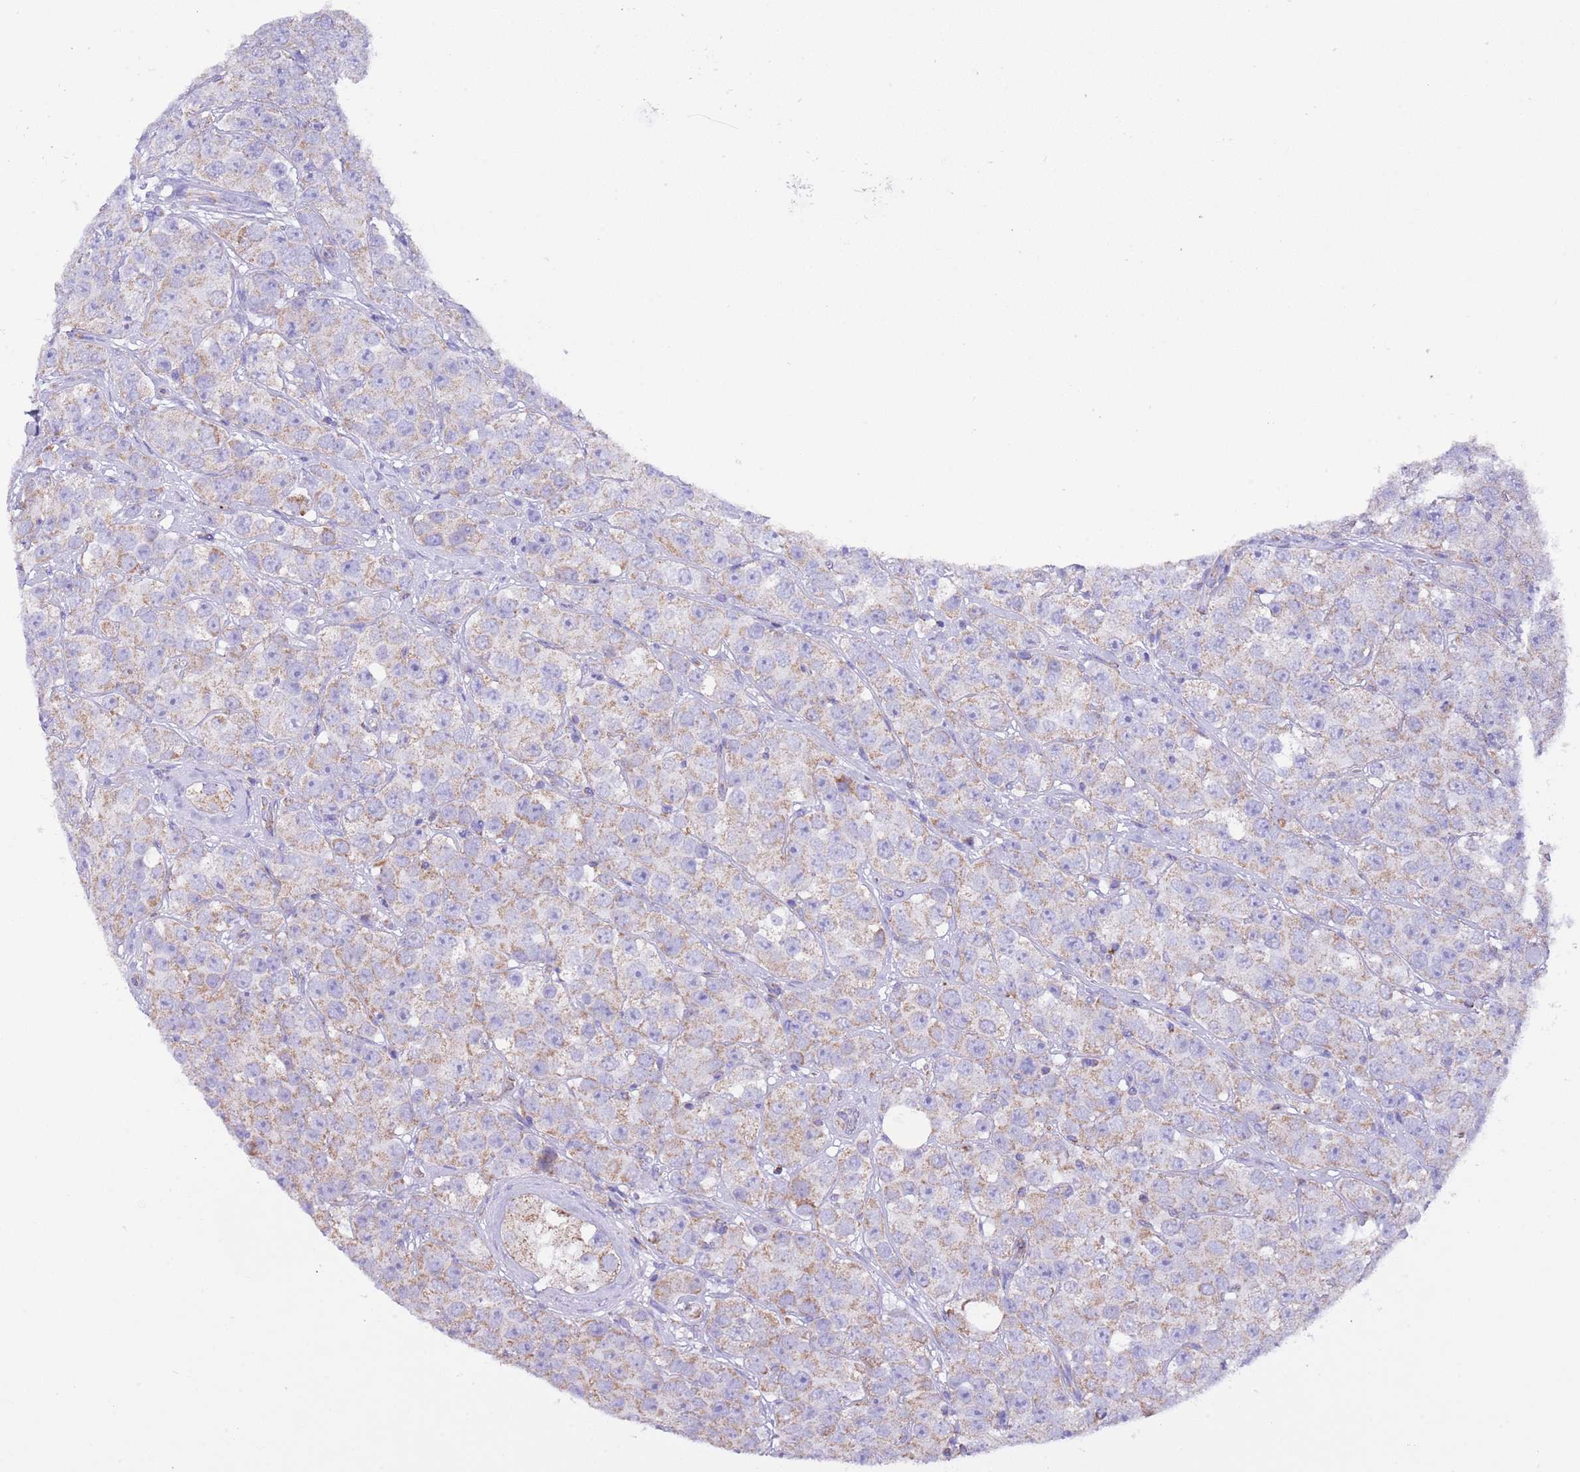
{"staining": {"intensity": "weak", "quantity": "25%-75%", "location": "cytoplasmic/membranous"}, "tissue": "testis cancer", "cell_type": "Tumor cells", "image_type": "cancer", "snomed": [{"axis": "morphology", "description": "Seminoma, NOS"}, {"axis": "topography", "description": "Testis"}], "caption": "A brown stain labels weak cytoplasmic/membranous staining of a protein in testis cancer (seminoma) tumor cells. The protein of interest is shown in brown color, while the nuclei are stained blue.", "gene": "TEKTIP1", "patient": {"sex": "male", "age": 28}}